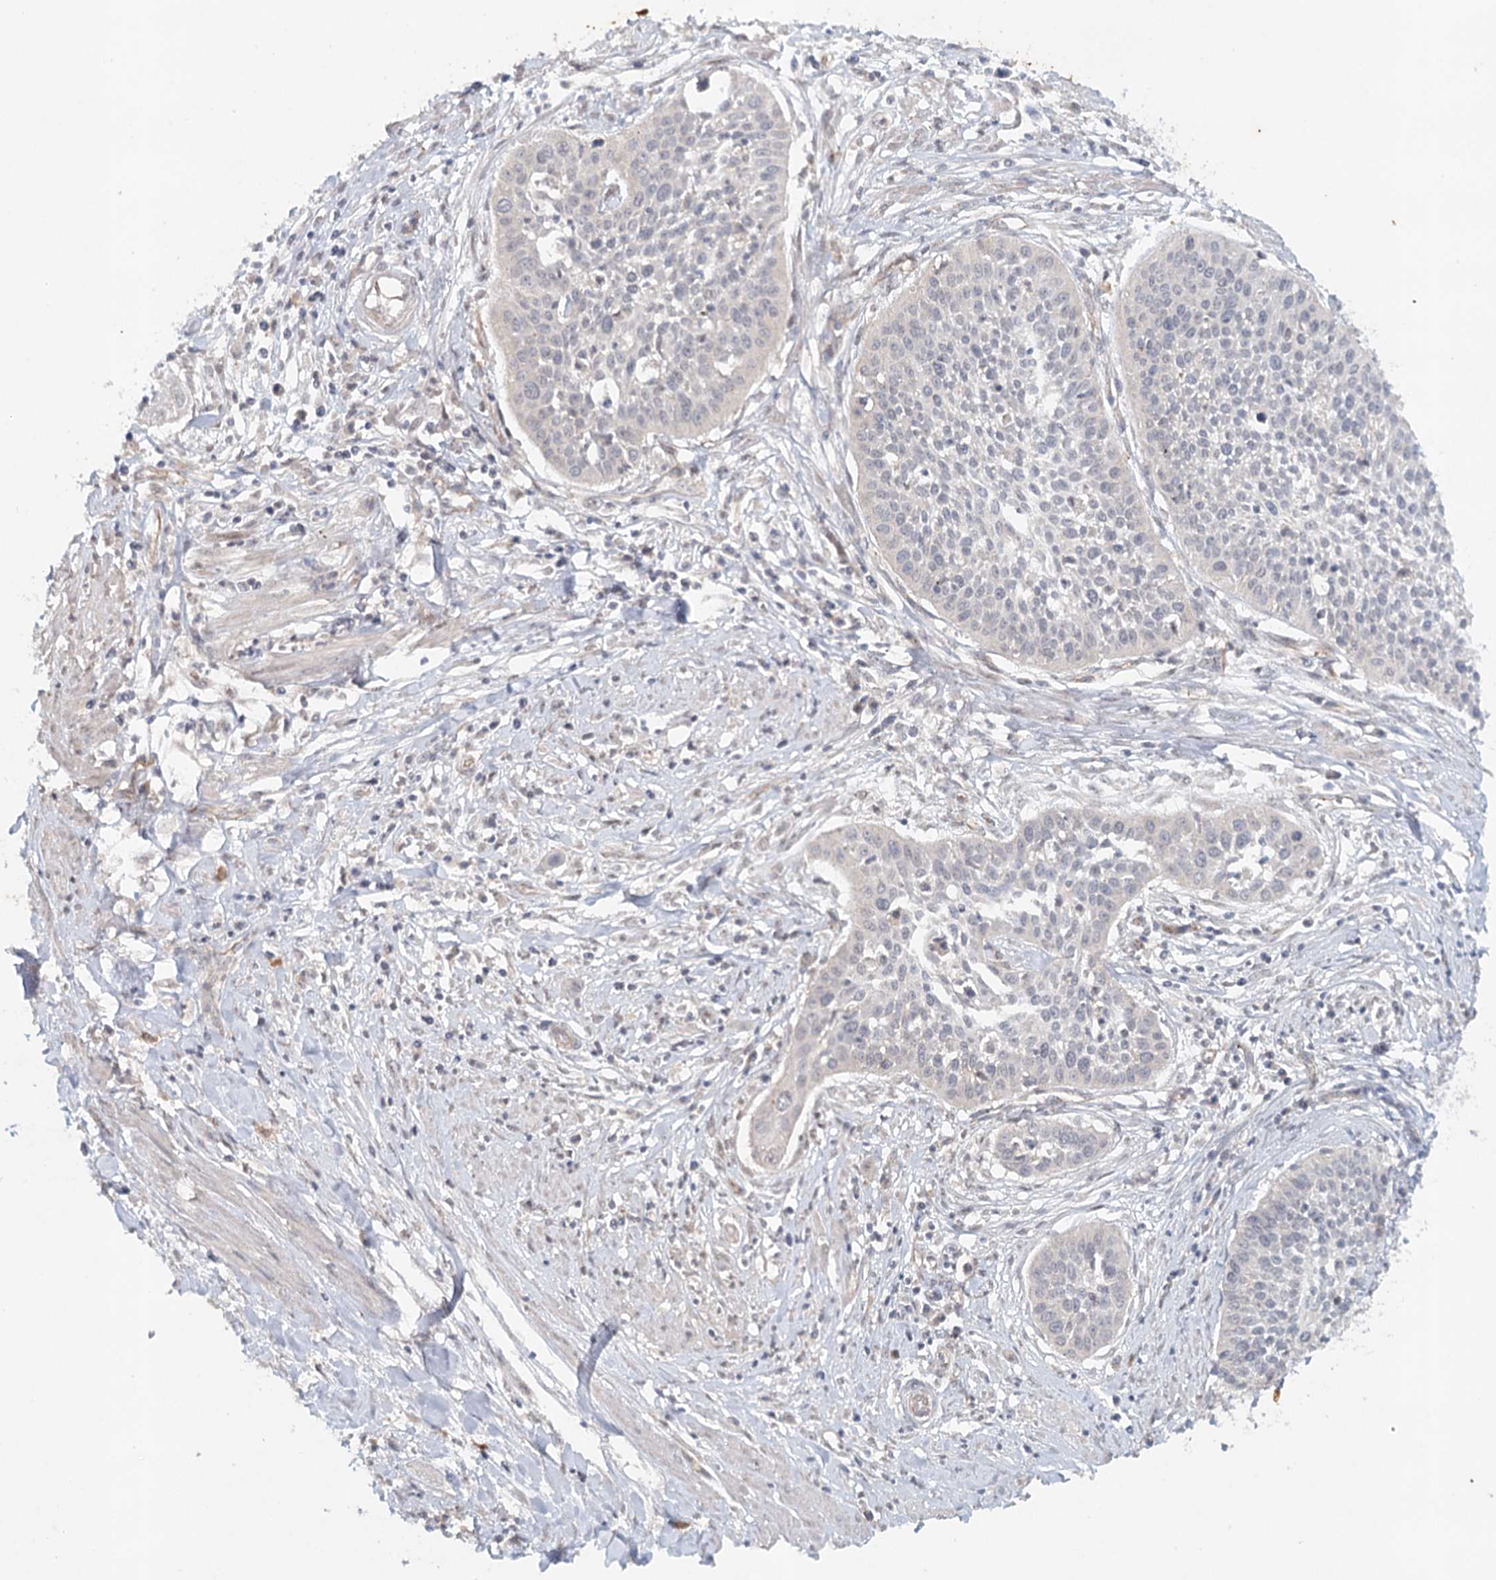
{"staining": {"intensity": "negative", "quantity": "none", "location": "none"}, "tissue": "cervical cancer", "cell_type": "Tumor cells", "image_type": "cancer", "snomed": [{"axis": "morphology", "description": "Squamous cell carcinoma, NOS"}, {"axis": "topography", "description": "Cervix"}], "caption": "Immunohistochemical staining of human cervical squamous cell carcinoma shows no significant positivity in tumor cells. The staining was performed using DAB to visualize the protein expression in brown, while the nuclei were stained in blue with hematoxylin (Magnification: 20x).", "gene": "SYNPO", "patient": {"sex": "female", "age": 34}}